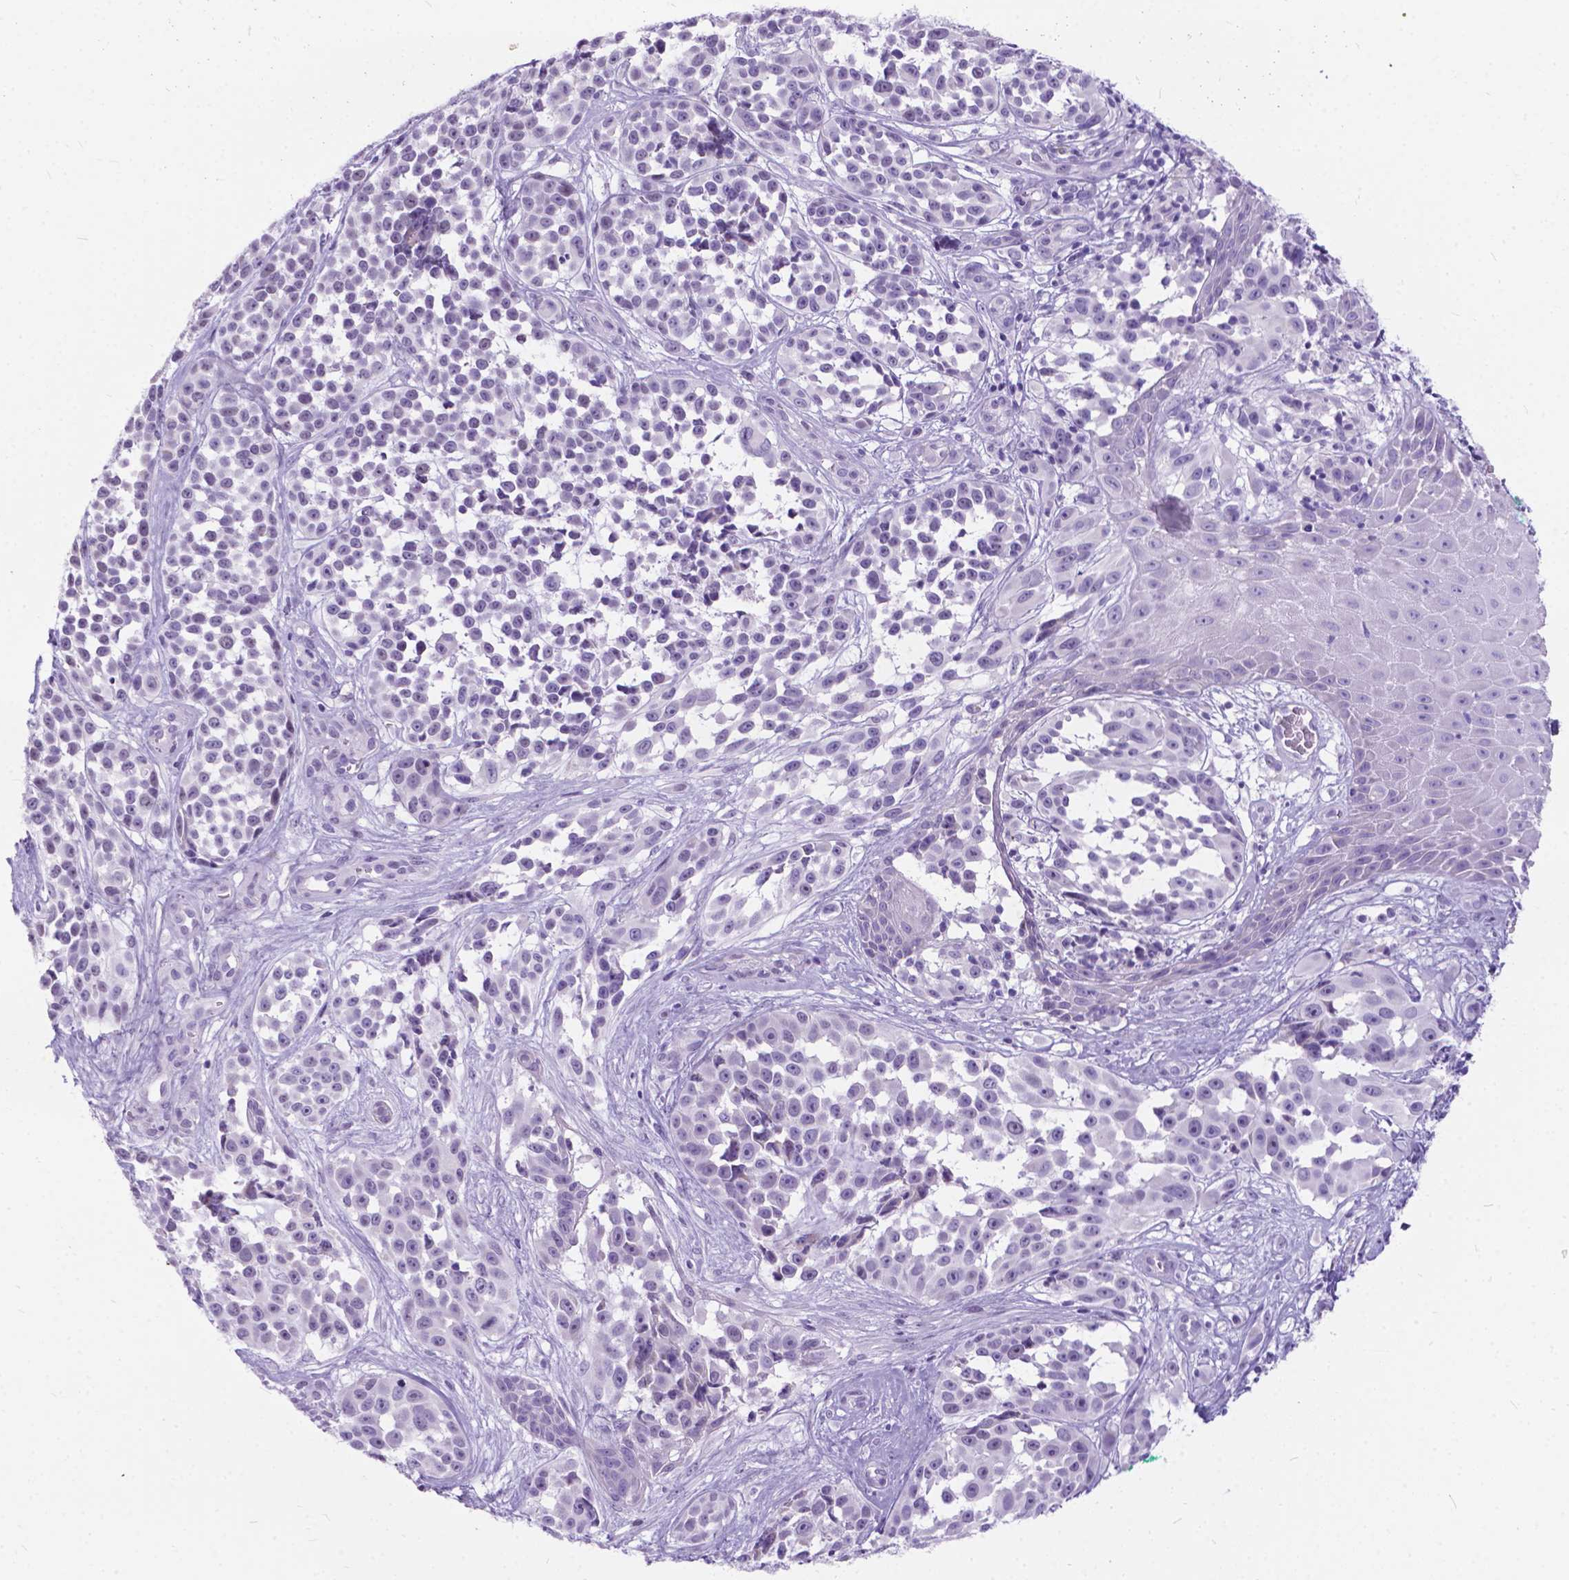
{"staining": {"intensity": "negative", "quantity": "none", "location": "none"}, "tissue": "melanoma", "cell_type": "Tumor cells", "image_type": "cancer", "snomed": [{"axis": "morphology", "description": "Malignant melanoma, NOS"}, {"axis": "topography", "description": "Skin"}], "caption": "This is an immunohistochemistry image of human malignant melanoma. There is no positivity in tumor cells.", "gene": "BSND", "patient": {"sex": "female", "age": 88}}